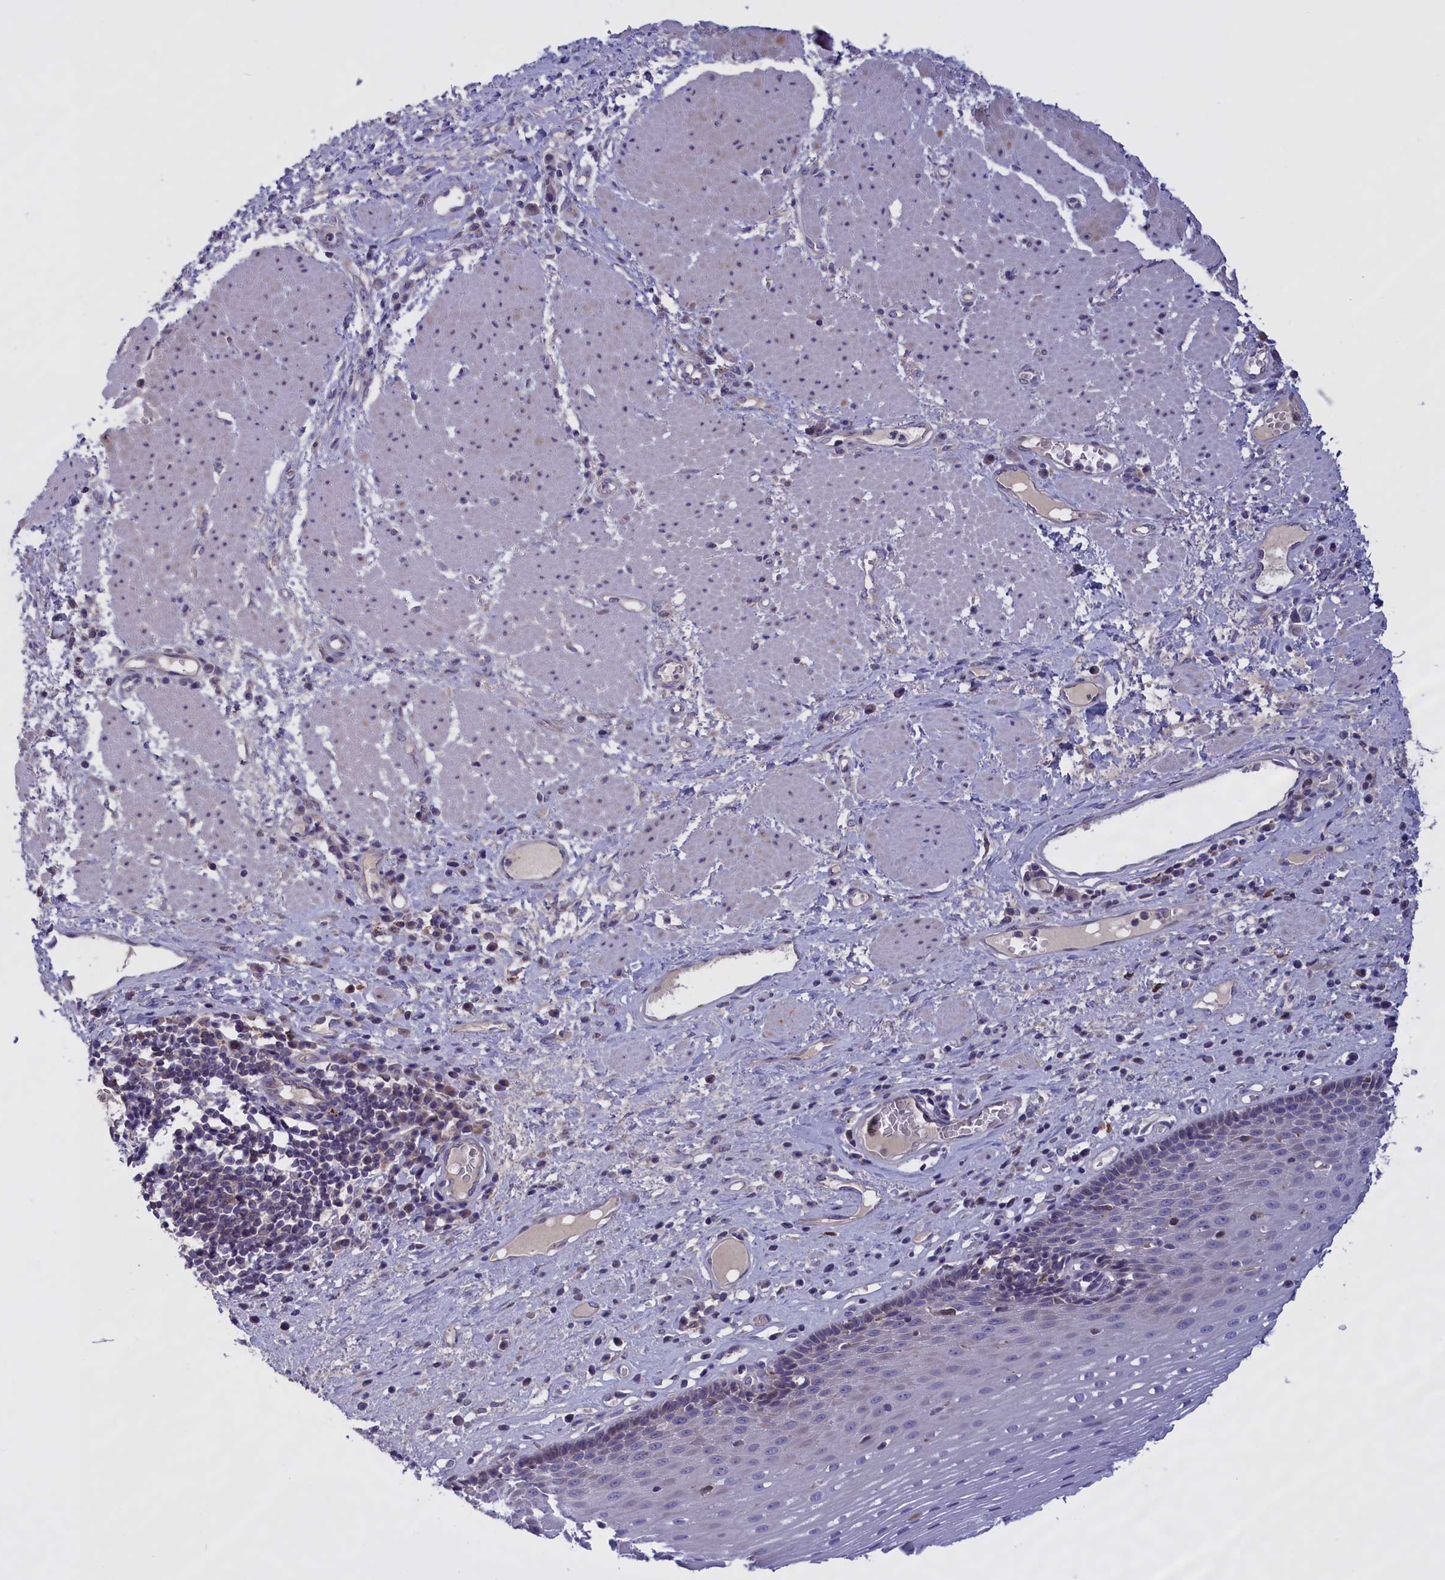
{"staining": {"intensity": "weak", "quantity": "<25%", "location": "cytoplasmic/membranous"}, "tissue": "esophagus", "cell_type": "Squamous epithelial cells", "image_type": "normal", "snomed": [{"axis": "morphology", "description": "Normal tissue, NOS"}, {"axis": "morphology", "description": "Adenocarcinoma, NOS"}, {"axis": "topography", "description": "Esophagus"}], "caption": "Human esophagus stained for a protein using immunohistochemistry (IHC) reveals no positivity in squamous epithelial cells.", "gene": "IGFALS", "patient": {"sex": "male", "age": 62}}